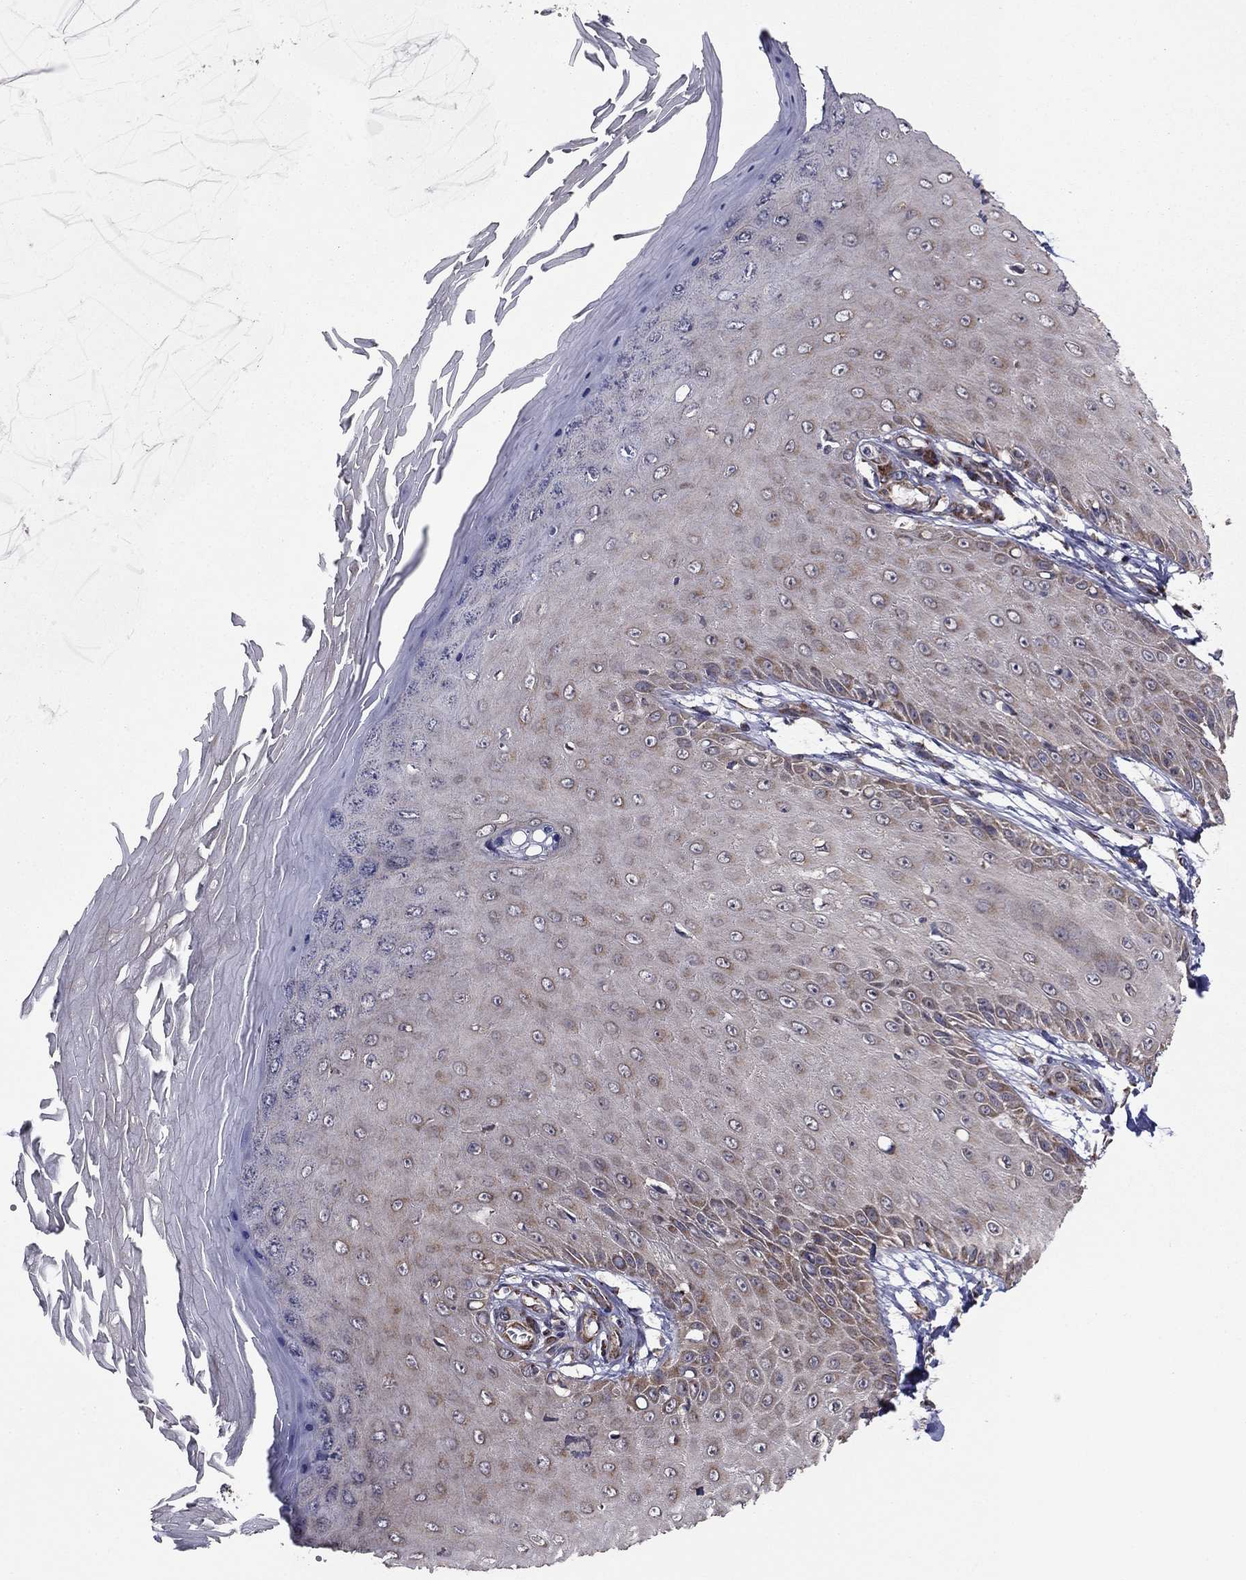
{"staining": {"intensity": "negative", "quantity": "none", "location": "none"}, "tissue": "skin cancer", "cell_type": "Tumor cells", "image_type": "cancer", "snomed": [{"axis": "morphology", "description": "Inflammation, NOS"}, {"axis": "morphology", "description": "Squamous cell carcinoma, NOS"}, {"axis": "topography", "description": "Skin"}], "caption": "A micrograph of human skin squamous cell carcinoma is negative for staining in tumor cells. (DAB (3,3'-diaminobenzidine) IHC visualized using brightfield microscopy, high magnification).", "gene": "NKIRAS1", "patient": {"sex": "male", "age": 70}}